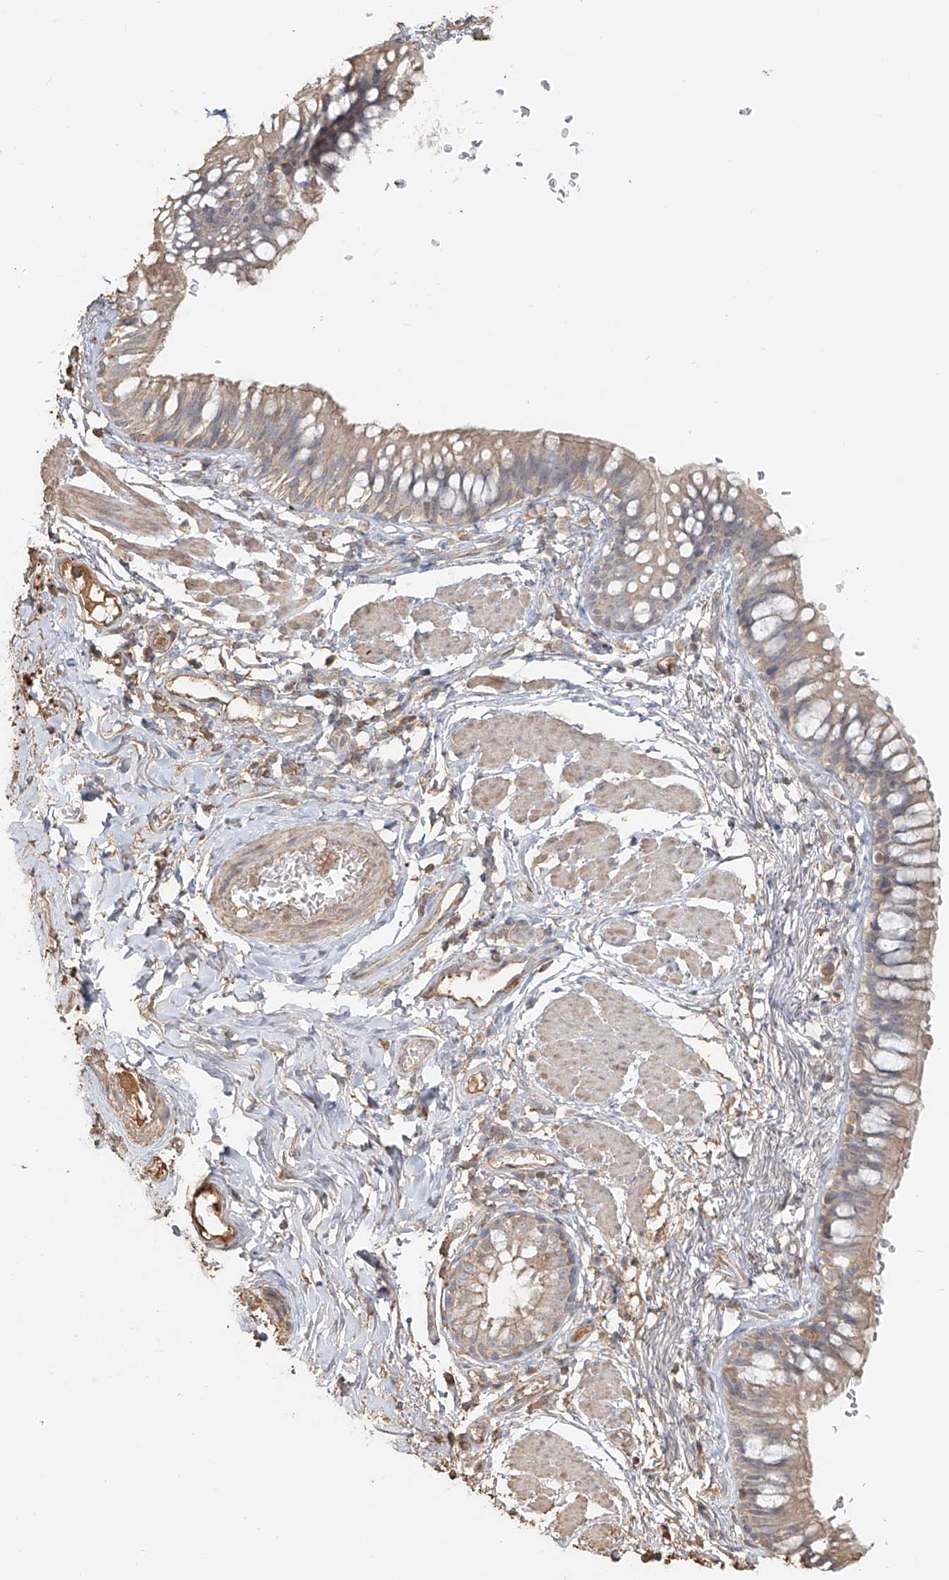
{"staining": {"intensity": "moderate", "quantity": "25%-75%", "location": "cytoplasmic/membranous"}, "tissue": "bronchus", "cell_type": "Respiratory epithelial cells", "image_type": "normal", "snomed": [{"axis": "morphology", "description": "Normal tissue, NOS"}, {"axis": "topography", "description": "Cartilage tissue"}, {"axis": "topography", "description": "Bronchus"}], "caption": "High-magnification brightfield microscopy of benign bronchus stained with DAB (brown) and counterstained with hematoxylin (blue). respiratory epithelial cells exhibit moderate cytoplasmic/membranous positivity is present in approximately25%-75% of cells. (DAB (3,3'-diaminobenzidine) = brown stain, brightfield microscopy at high magnification).", "gene": "NPHS1", "patient": {"sex": "female", "age": 36}}